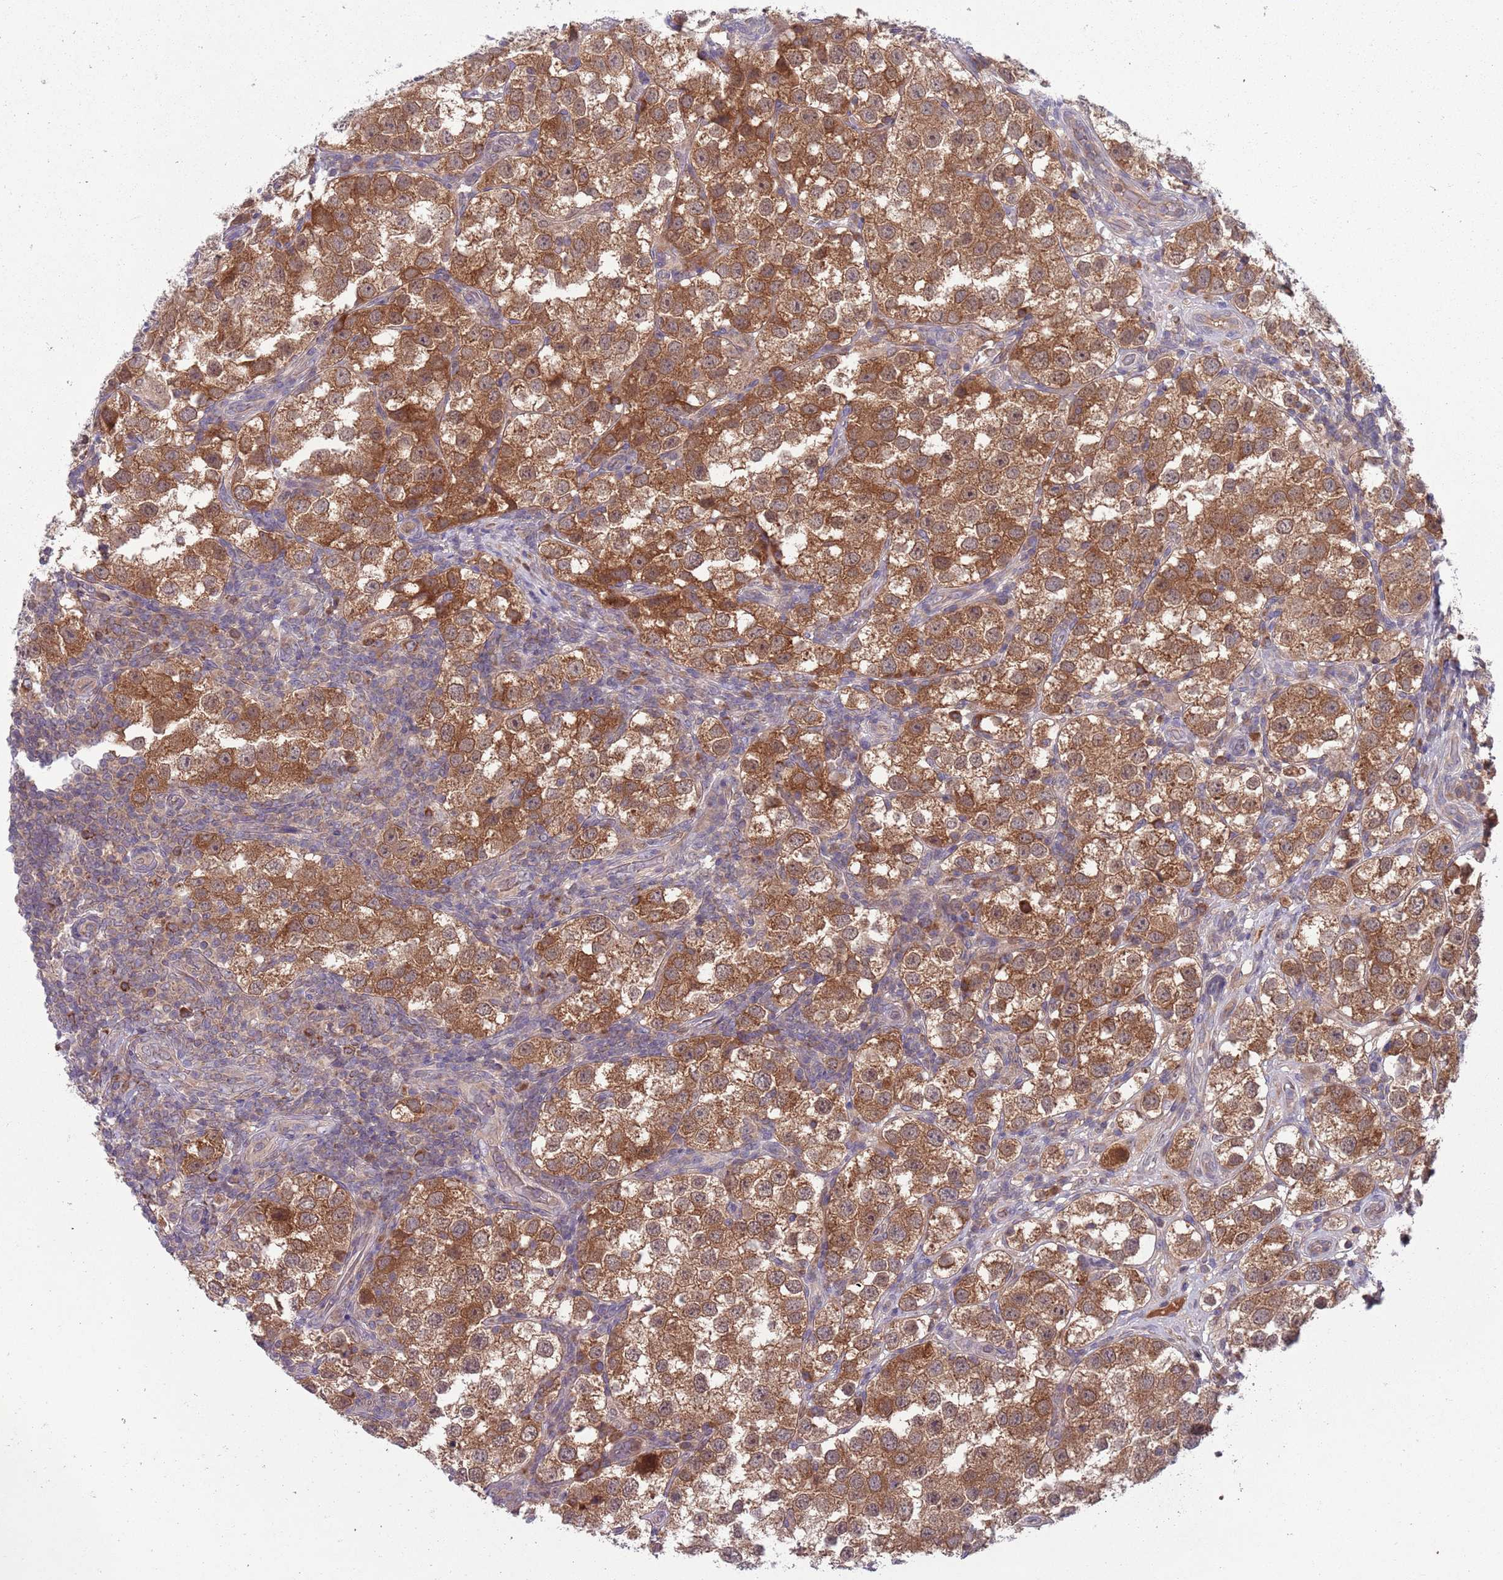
{"staining": {"intensity": "moderate", "quantity": ">75%", "location": "cytoplasmic/membranous"}, "tissue": "testis cancer", "cell_type": "Tumor cells", "image_type": "cancer", "snomed": [{"axis": "morphology", "description": "Seminoma, NOS"}, {"axis": "topography", "description": "Testis"}], "caption": "Seminoma (testis) stained for a protein reveals moderate cytoplasmic/membranous positivity in tumor cells.", "gene": "TYW1", "patient": {"sex": "male", "age": 37}}